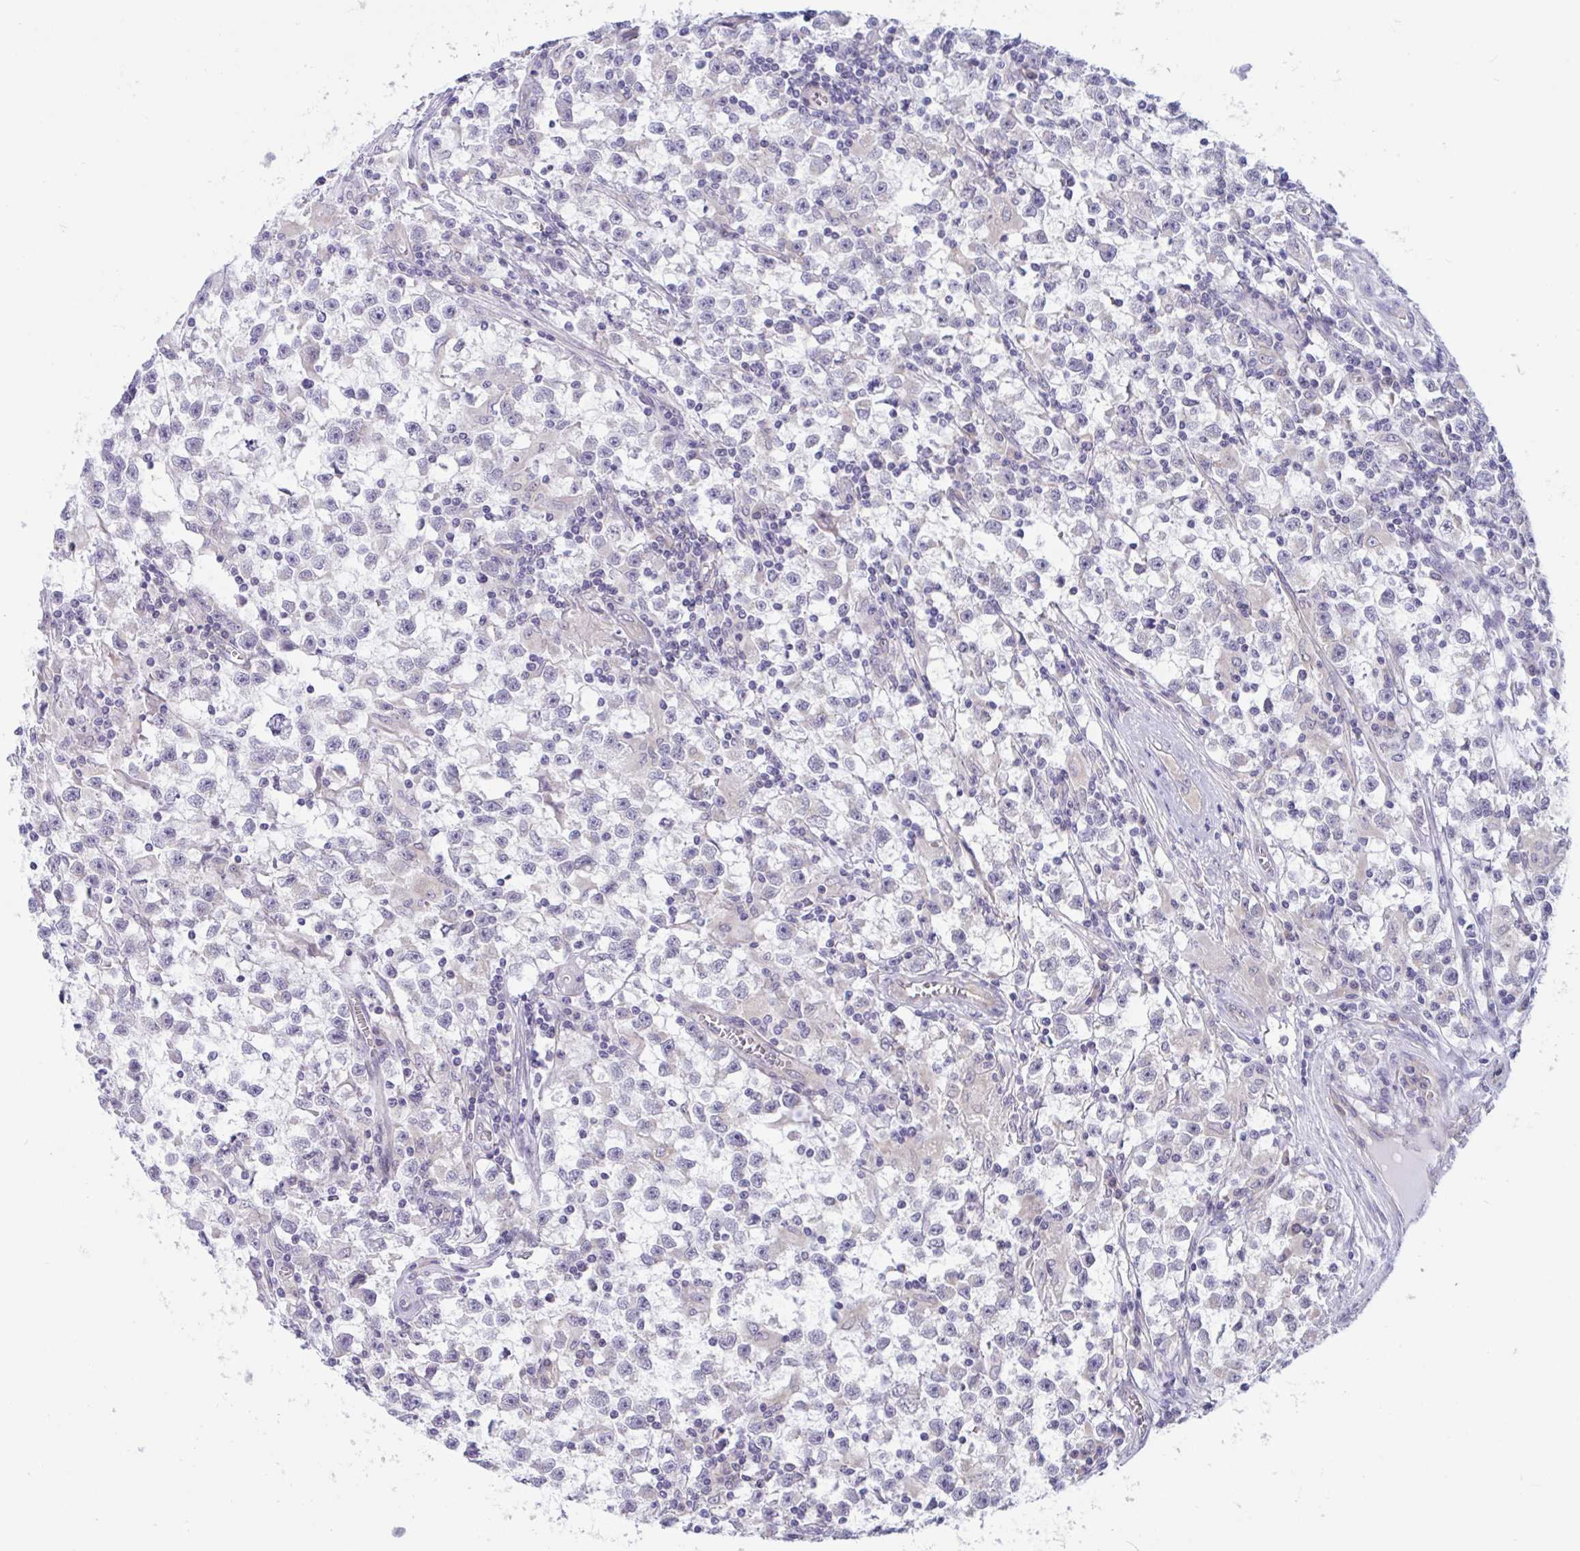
{"staining": {"intensity": "negative", "quantity": "none", "location": "none"}, "tissue": "testis cancer", "cell_type": "Tumor cells", "image_type": "cancer", "snomed": [{"axis": "morphology", "description": "Seminoma, NOS"}, {"axis": "topography", "description": "Testis"}], "caption": "Testis seminoma was stained to show a protein in brown. There is no significant positivity in tumor cells.", "gene": "CAMLG", "patient": {"sex": "male", "age": 31}}